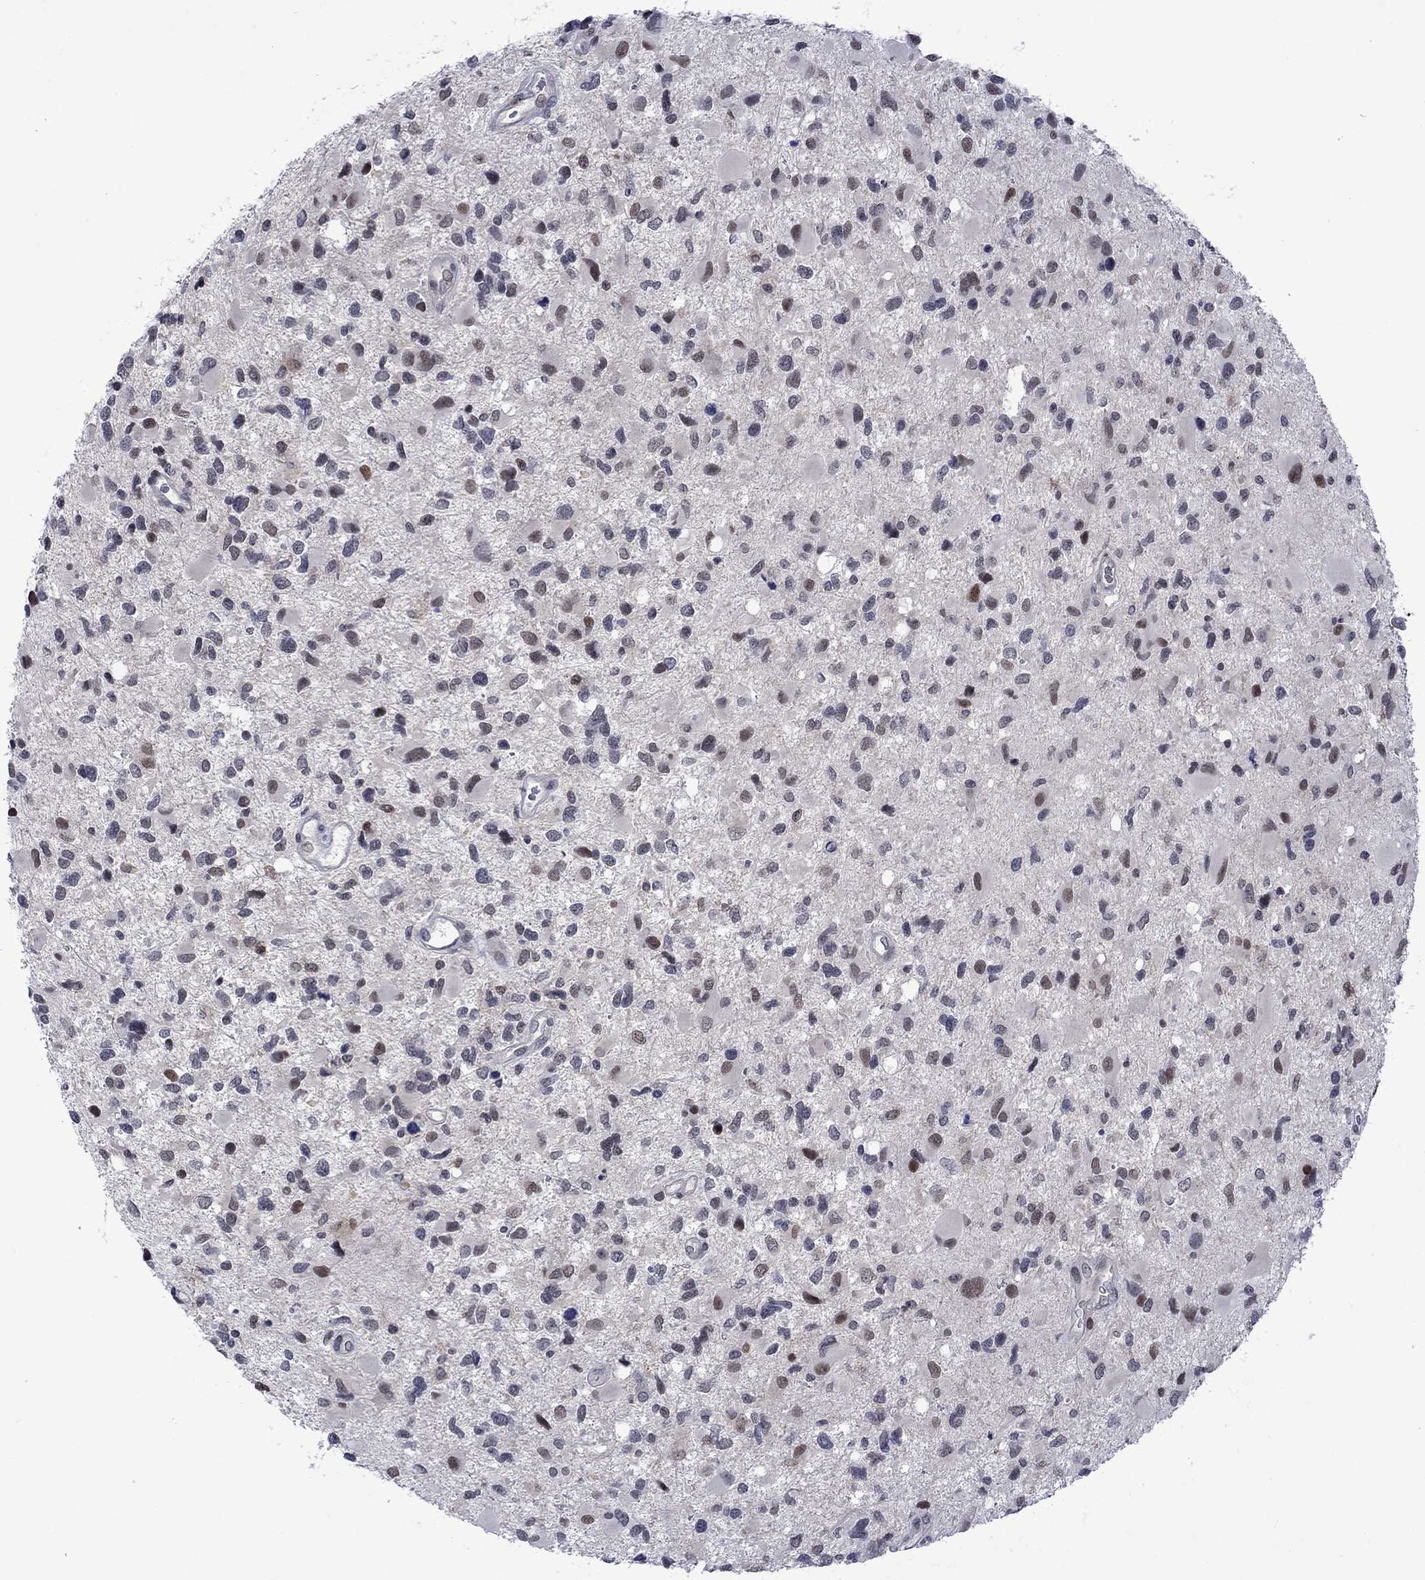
{"staining": {"intensity": "negative", "quantity": "none", "location": "none"}, "tissue": "glioma", "cell_type": "Tumor cells", "image_type": "cancer", "snomed": [{"axis": "morphology", "description": "Glioma, malignant, Low grade"}, {"axis": "topography", "description": "Brain"}], "caption": "Glioma was stained to show a protein in brown. There is no significant positivity in tumor cells. The staining is performed using DAB (3,3'-diaminobenzidine) brown chromogen with nuclei counter-stained in using hematoxylin.", "gene": "AGL", "patient": {"sex": "female", "age": 32}}